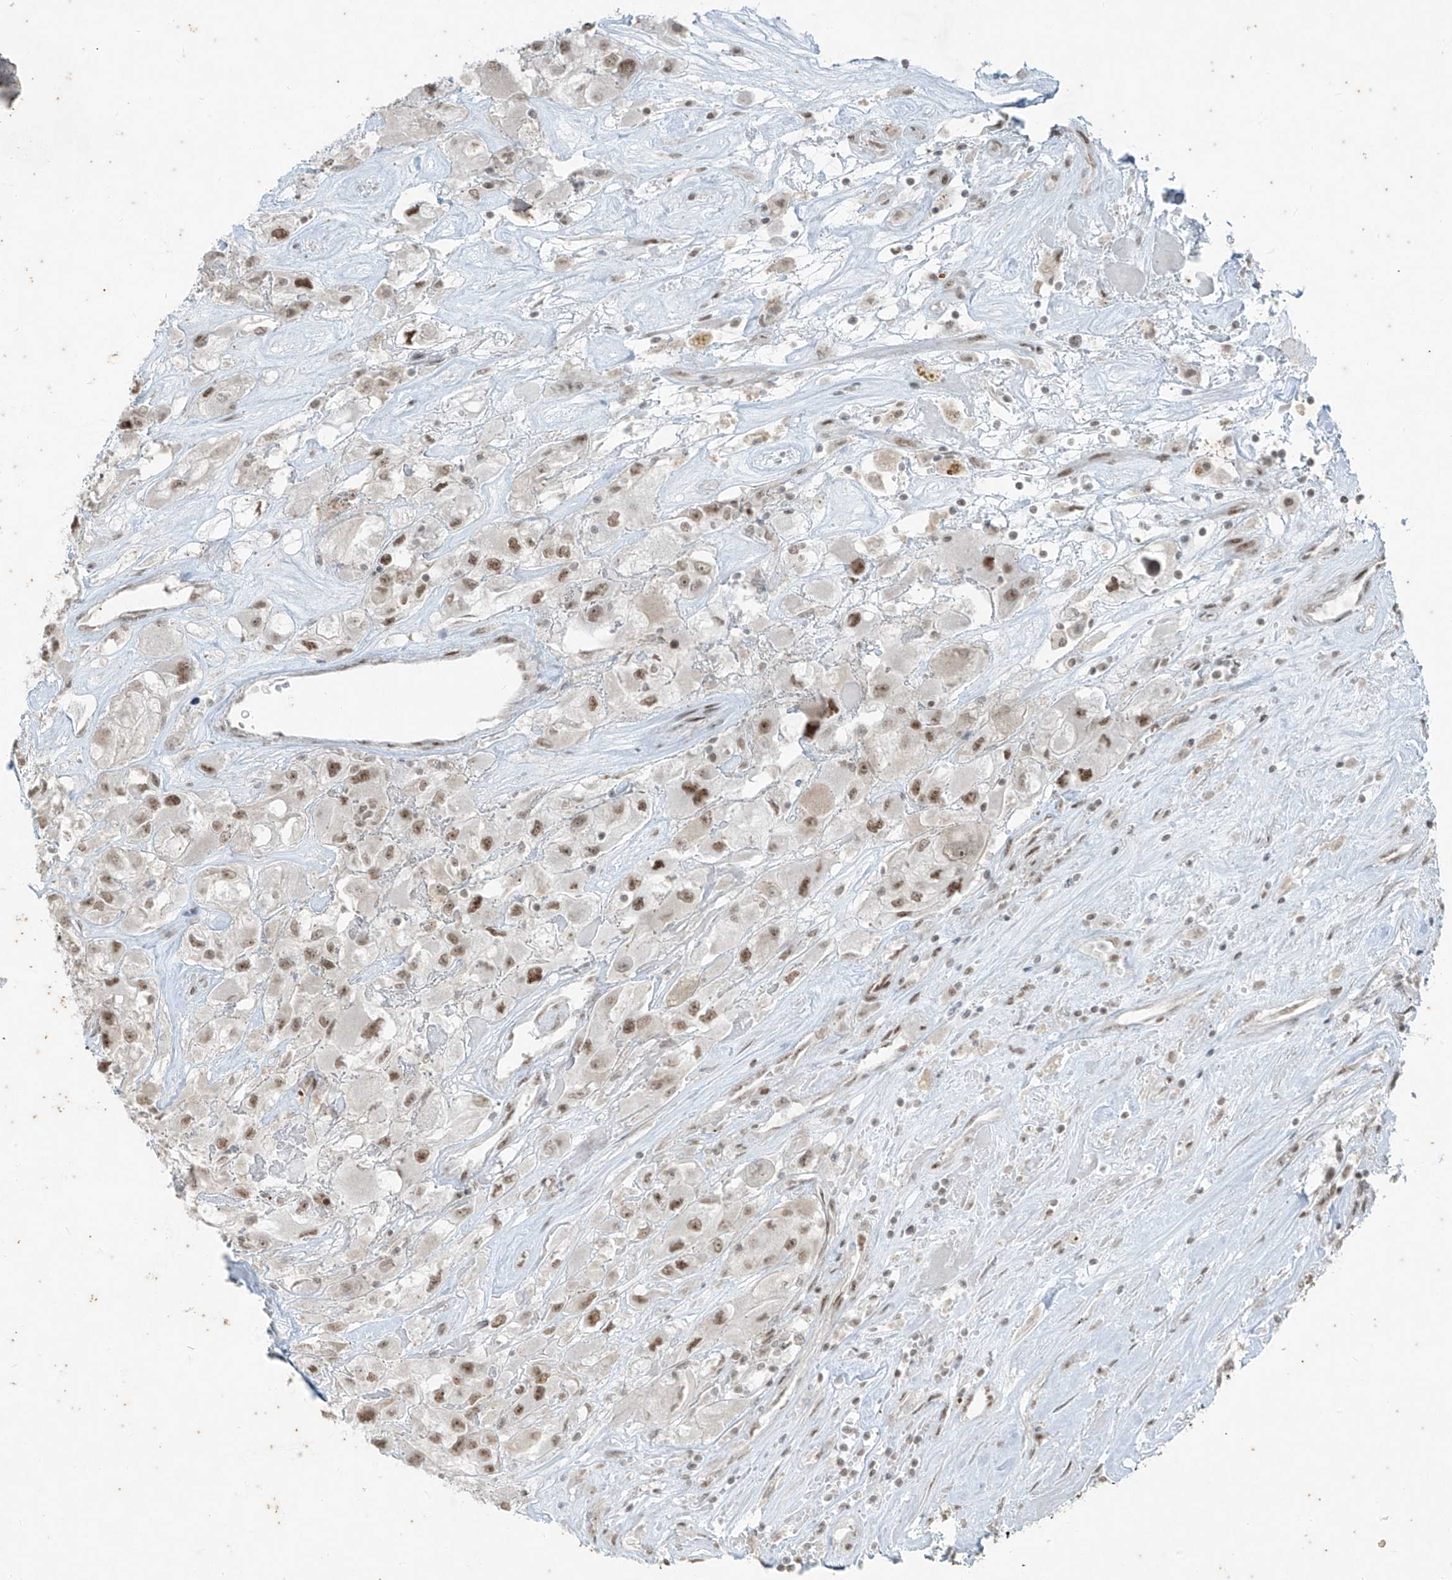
{"staining": {"intensity": "moderate", "quantity": ">75%", "location": "nuclear"}, "tissue": "renal cancer", "cell_type": "Tumor cells", "image_type": "cancer", "snomed": [{"axis": "morphology", "description": "Adenocarcinoma, NOS"}, {"axis": "topography", "description": "Kidney"}], "caption": "IHC micrograph of neoplastic tissue: renal cancer stained using immunohistochemistry shows medium levels of moderate protein expression localized specifically in the nuclear of tumor cells, appearing as a nuclear brown color.", "gene": "ZNF354B", "patient": {"sex": "female", "age": 52}}